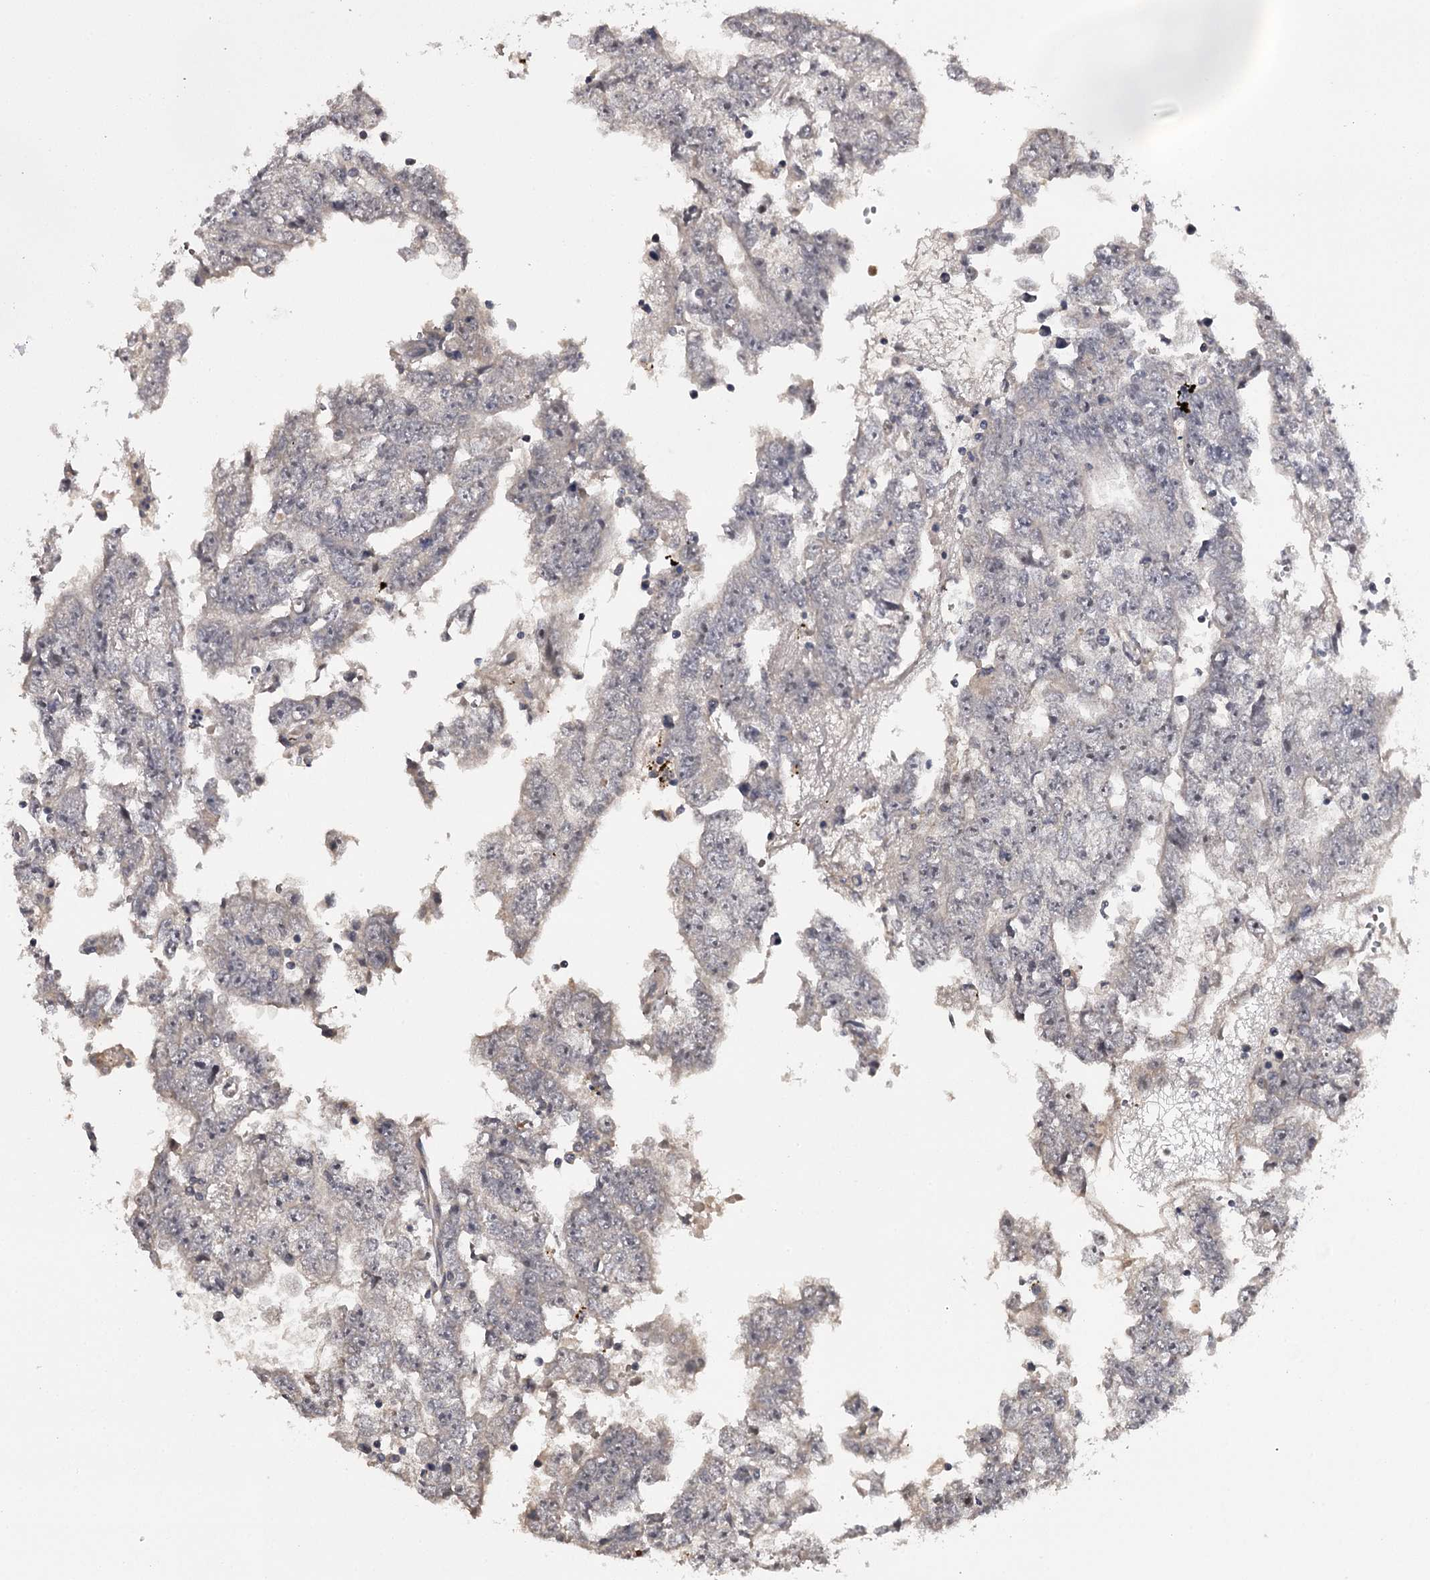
{"staining": {"intensity": "negative", "quantity": "none", "location": "none"}, "tissue": "testis cancer", "cell_type": "Tumor cells", "image_type": "cancer", "snomed": [{"axis": "morphology", "description": "Carcinoma, Embryonal, NOS"}, {"axis": "topography", "description": "Testis"}], "caption": "This is an IHC photomicrograph of human testis cancer (embryonal carcinoma). There is no positivity in tumor cells.", "gene": "CWF19L2", "patient": {"sex": "male", "age": 25}}